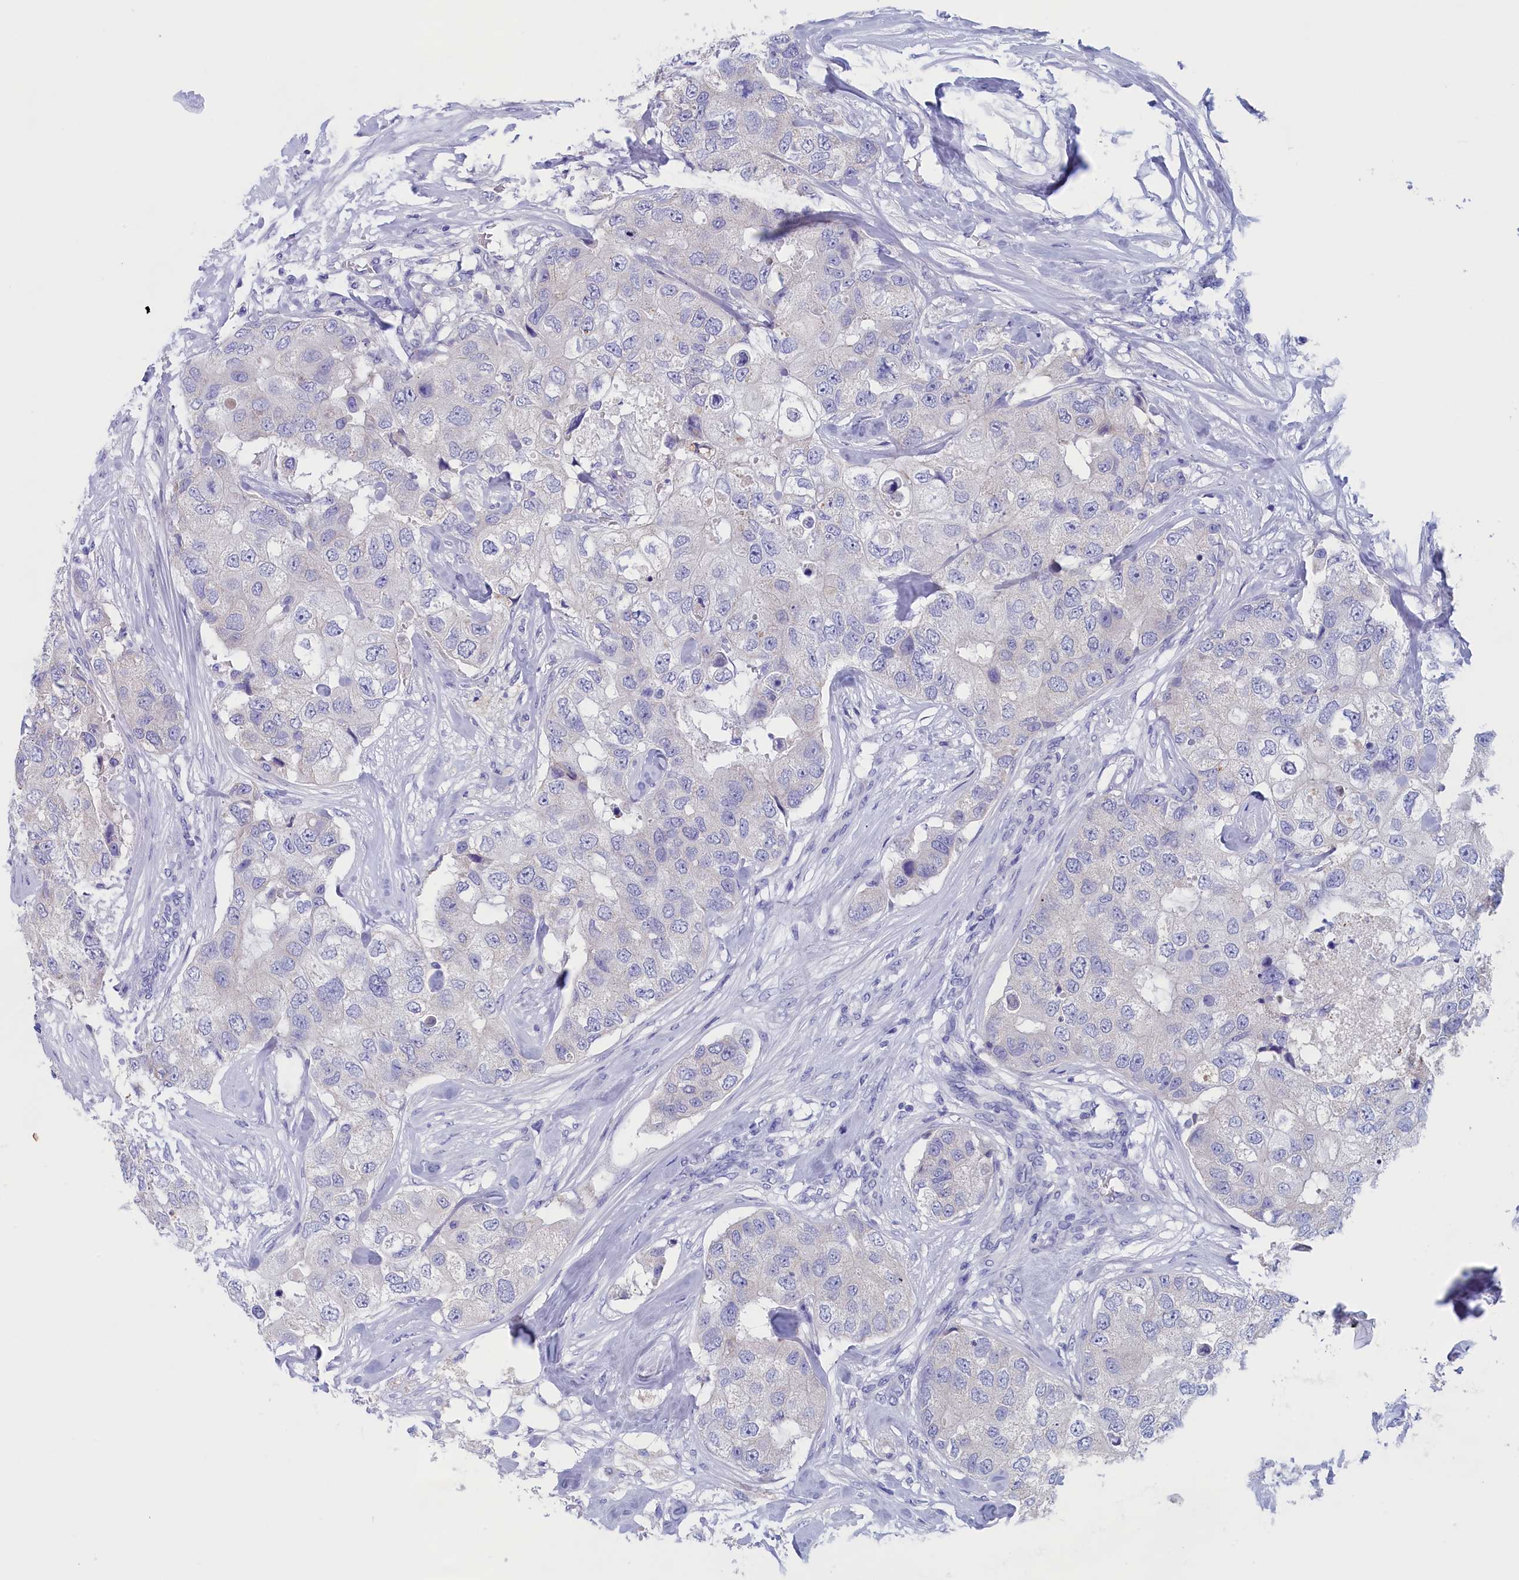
{"staining": {"intensity": "negative", "quantity": "none", "location": "none"}, "tissue": "breast cancer", "cell_type": "Tumor cells", "image_type": "cancer", "snomed": [{"axis": "morphology", "description": "Duct carcinoma"}, {"axis": "topography", "description": "Breast"}], "caption": "The histopathology image reveals no significant staining in tumor cells of breast intraductal carcinoma.", "gene": "ANKRD2", "patient": {"sex": "female", "age": 62}}